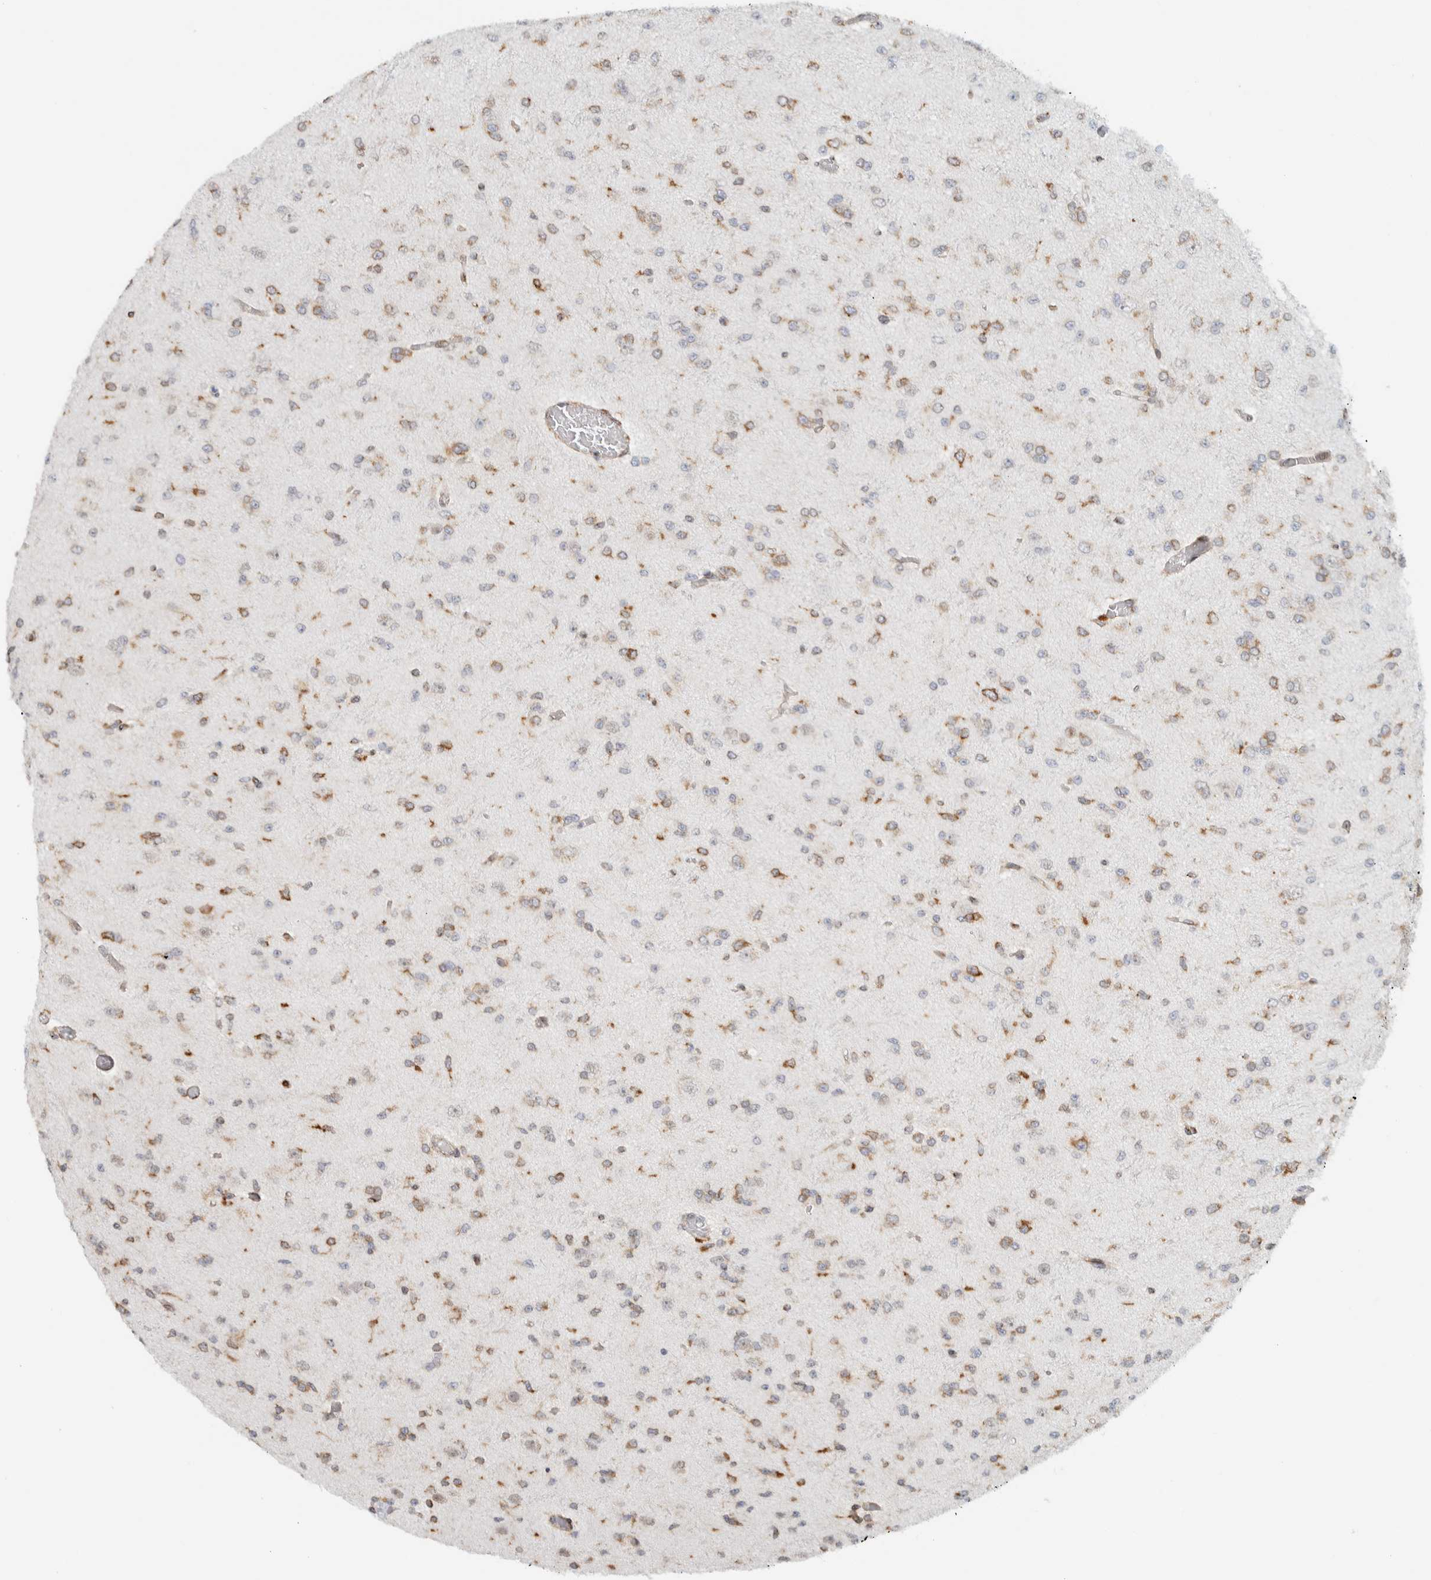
{"staining": {"intensity": "moderate", "quantity": "<25%", "location": "cytoplasmic/membranous"}, "tissue": "glioma", "cell_type": "Tumor cells", "image_type": "cancer", "snomed": [{"axis": "morphology", "description": "Glioma, malignant, Low grade"}, {"axis": "topography", "description": "Brain"}], "caption": "Immunohistochemical staining of glioma displays low levels of moderate cytoplasmic/membranous expression in about <25% of tumor cells. The staining is performed using DAB brown chromogen to label protein expression. The nuclei are counter-stained blue using hematoxylin.", "gene": "LLGL2", "patient": {"sex": "female", "age": 22}}